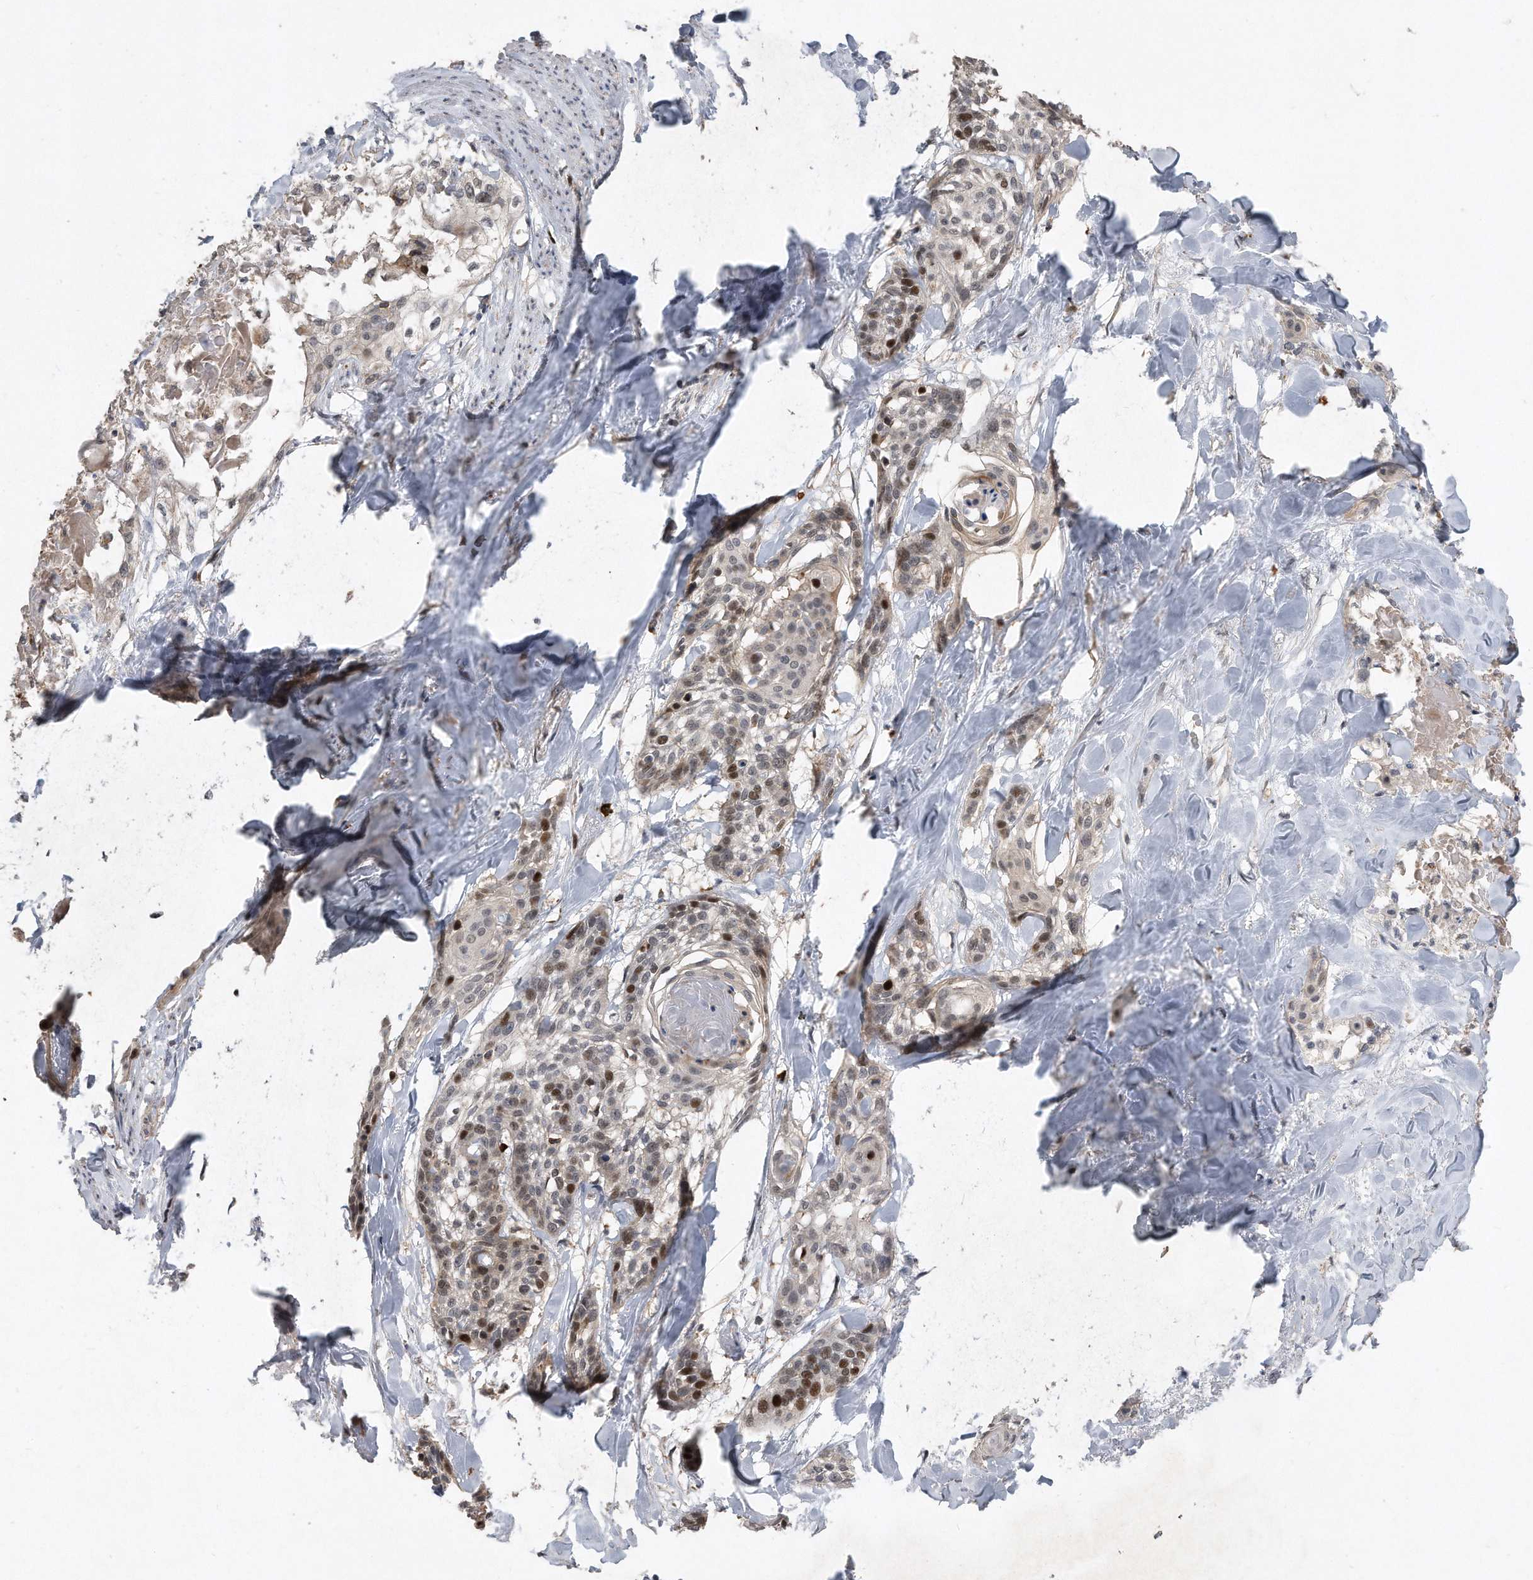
{"staining": {"intensity": "moderate", "quantity": "25%-75%", "location": "nuclear"}, "tissue": "cervical cancer", "cell_type": "Tumor cells", "image_type": "cancer", "snomed": [{"axis": "morphology", "description": "Squamous cell carcinoma, NOS"}, {"axis": "topography", "description": "Cervix"}], "caption": "Cervical cancer stained for a protein reveals moderate nuclear positivity in tumor cells. The protein of interest is stained brown, and the nuclei are stained in blue (DAB IHC with brightfield microscopy, high magnification).", "gene": "PGBD2", "patient": {"sex": "female", "age": 57}}